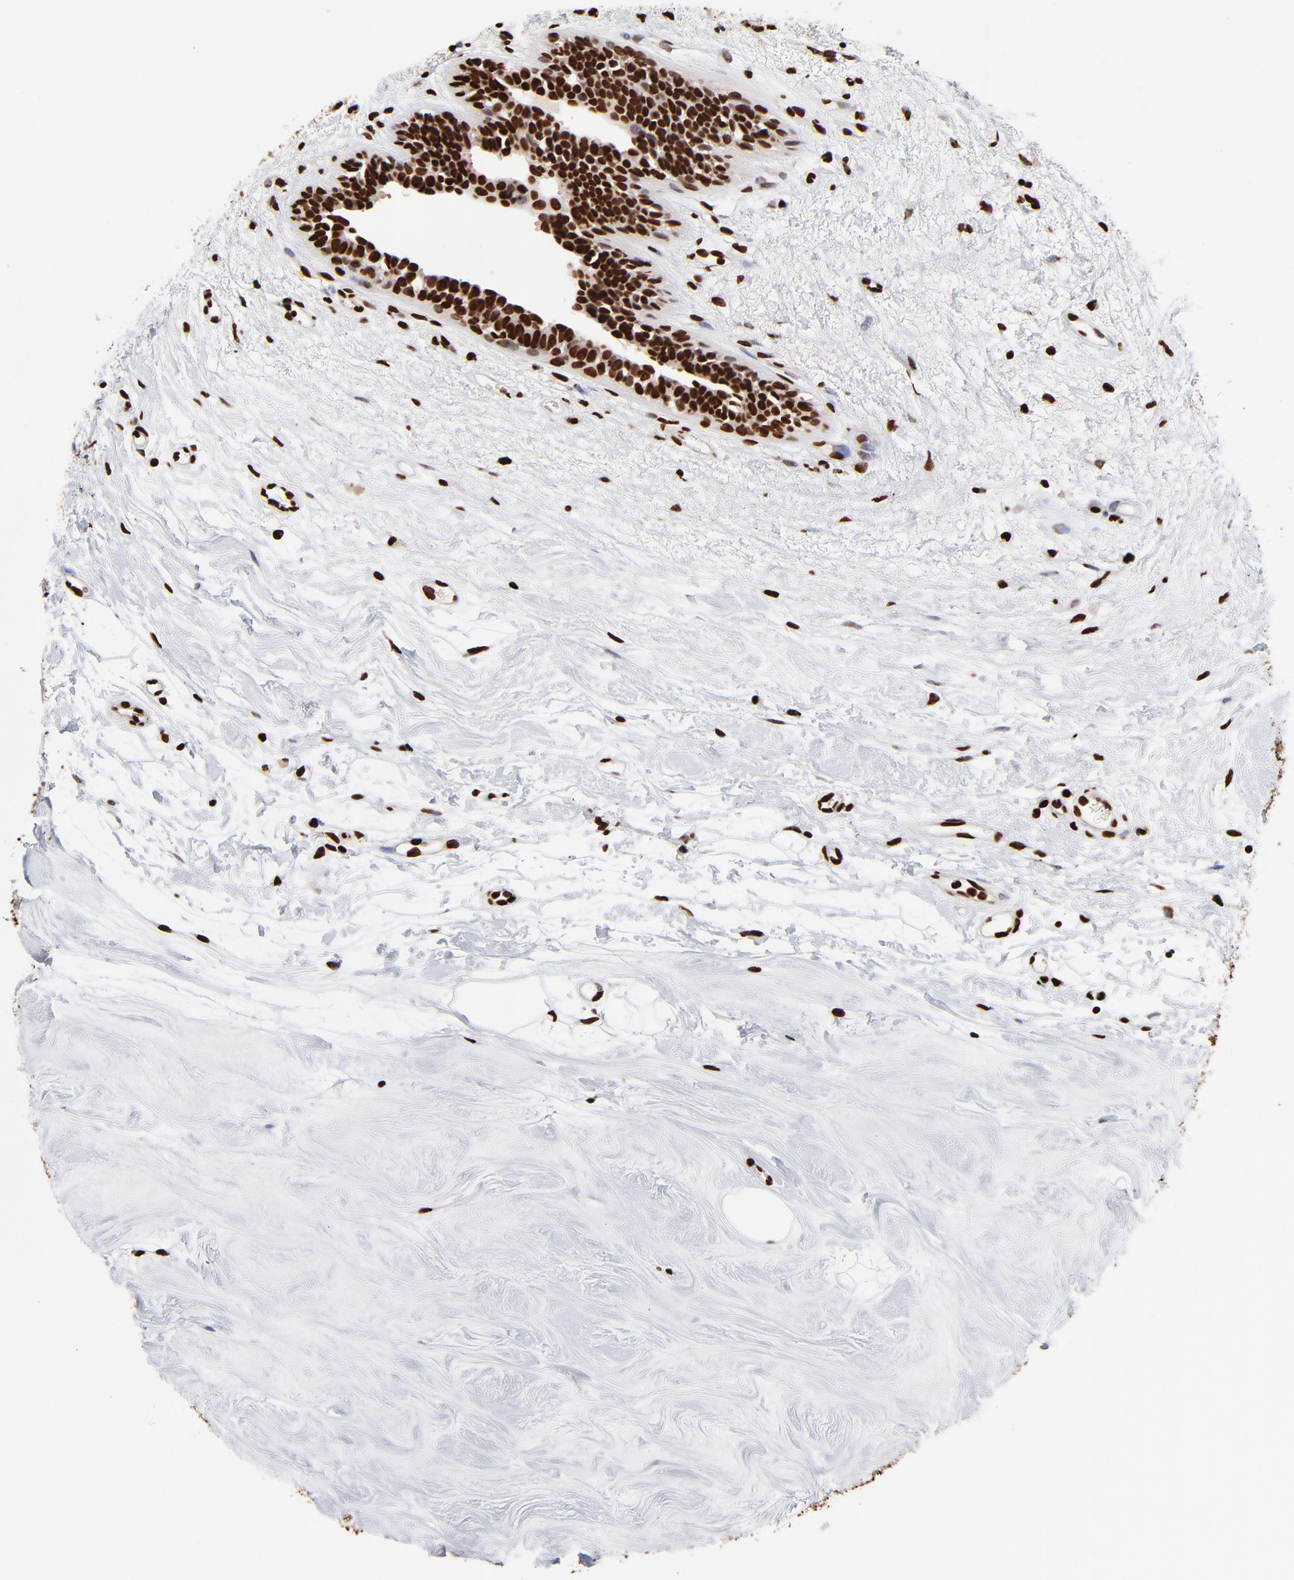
{"staining": {"intensity": "strong", "quantity": ">75%", "location": "nuclear"}, "tissue": "breast cancer", "cell_type": "Tumor cells", "image_type": "cancer", "snomed": [{"axis": "morphology", "description": "Duct carcinoma"}, {"axis": "topography", "description": "Breast"}], "caption": "Approximately >75% of tumor cells in breast intraductal carcinoma exhibit strong nuclear protein staining as visualized by brown immunohistochemical staining.", "gene": "ZNF544", "patient": {"sex": "female", "age": 40}}